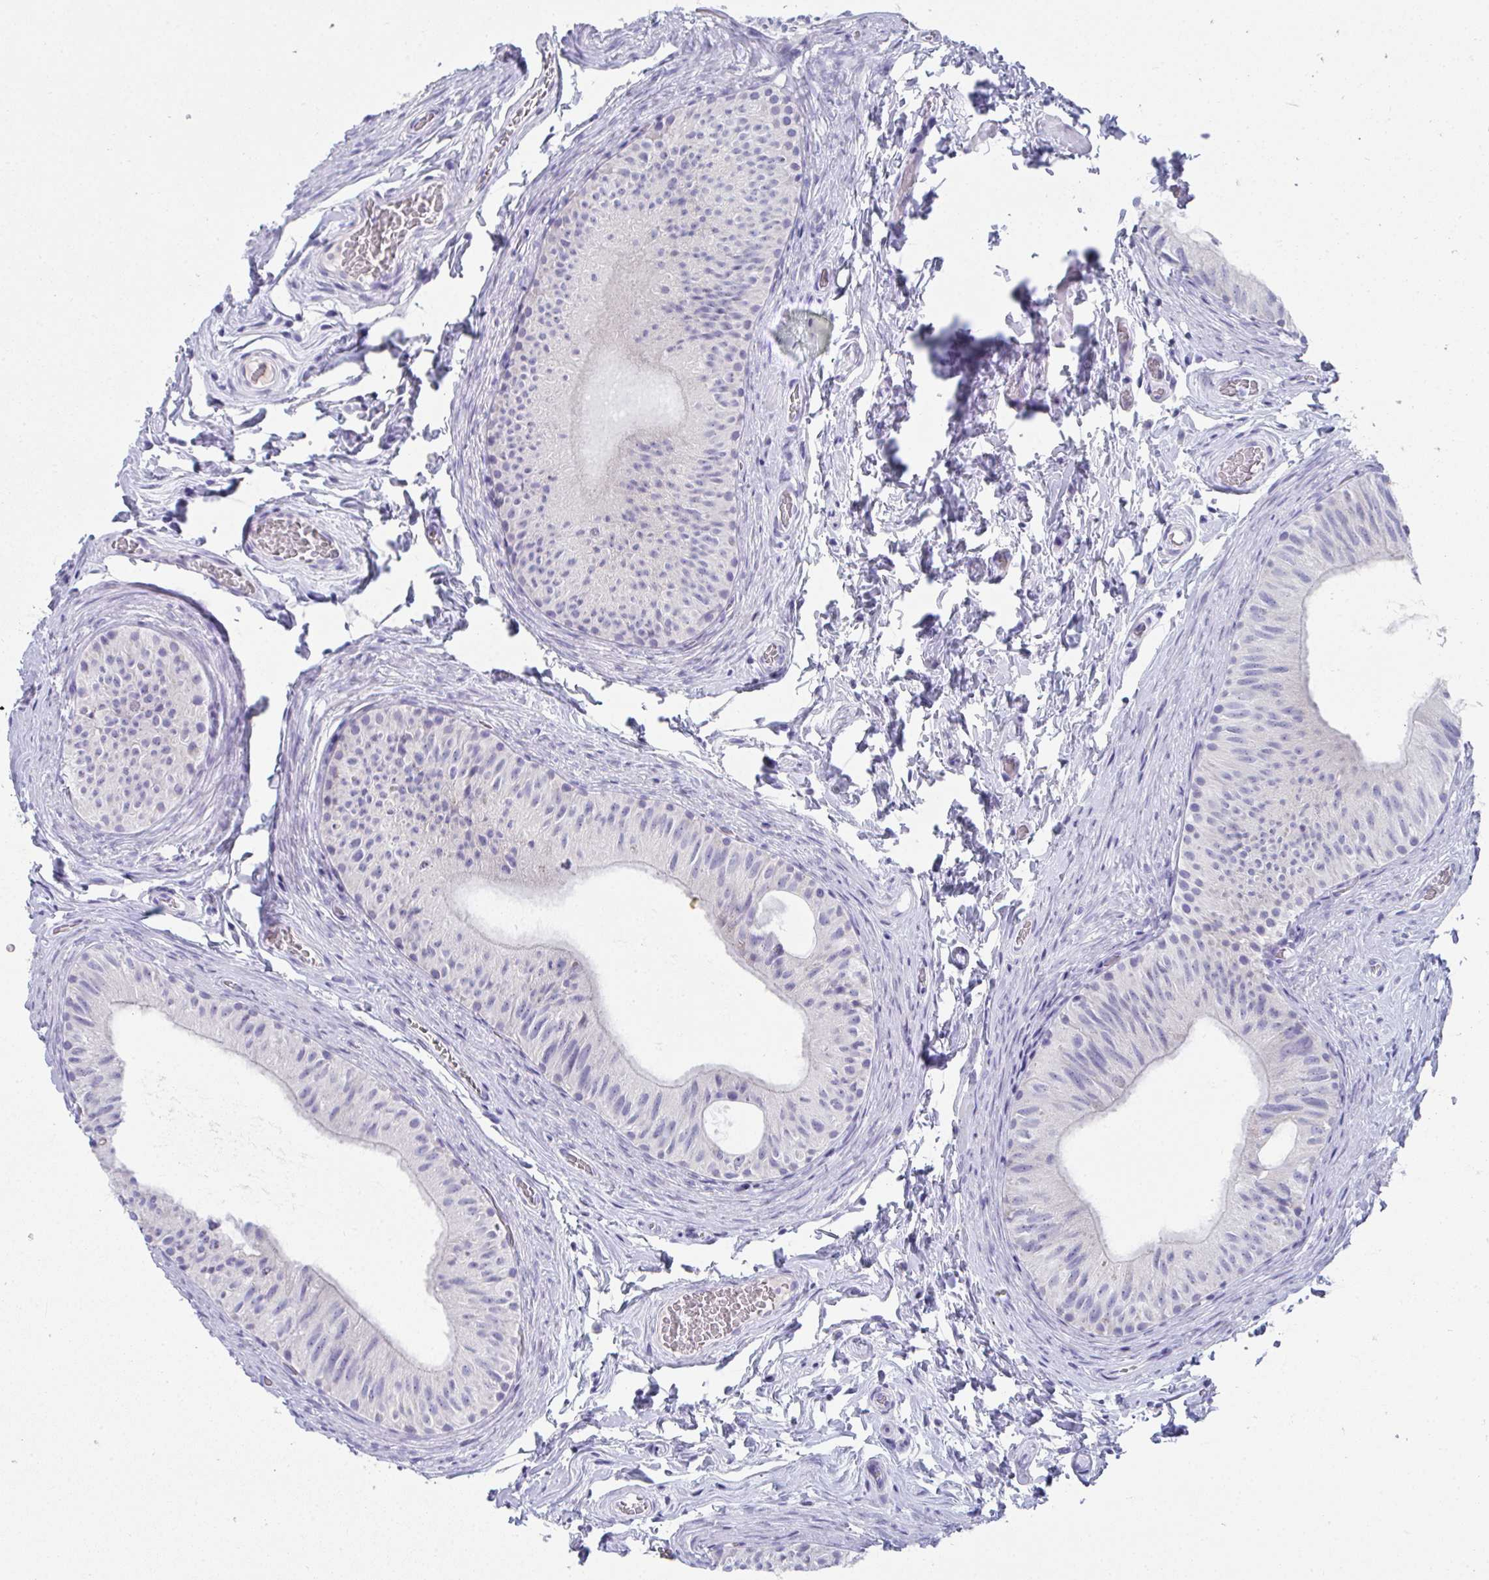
{"staining": {"intensity": "strong", "quantity": "<25%", "location": "cytoplasmic/membranous"}, "tissue": "epididymis", "cell_type": "Glandular cells", "image_type": "normal", "snomed": [{"axis": "morphology", "description": "Normal tissue, NOS"}, {"axis": "topography", "description": "Epididymis, spermatic cord, NOS"}, {"axis": "topography", "description": "Epididymis"}], "caption": "DAB (3,3'-diaminobenzidine) immunohistochemical staining of normal epididymis reveals strong cytoplasmic/membranous protein expression in about <25% of glandular cells.", "gene": "TTC30A", "patient": {"sex": "male", "age": 31}}